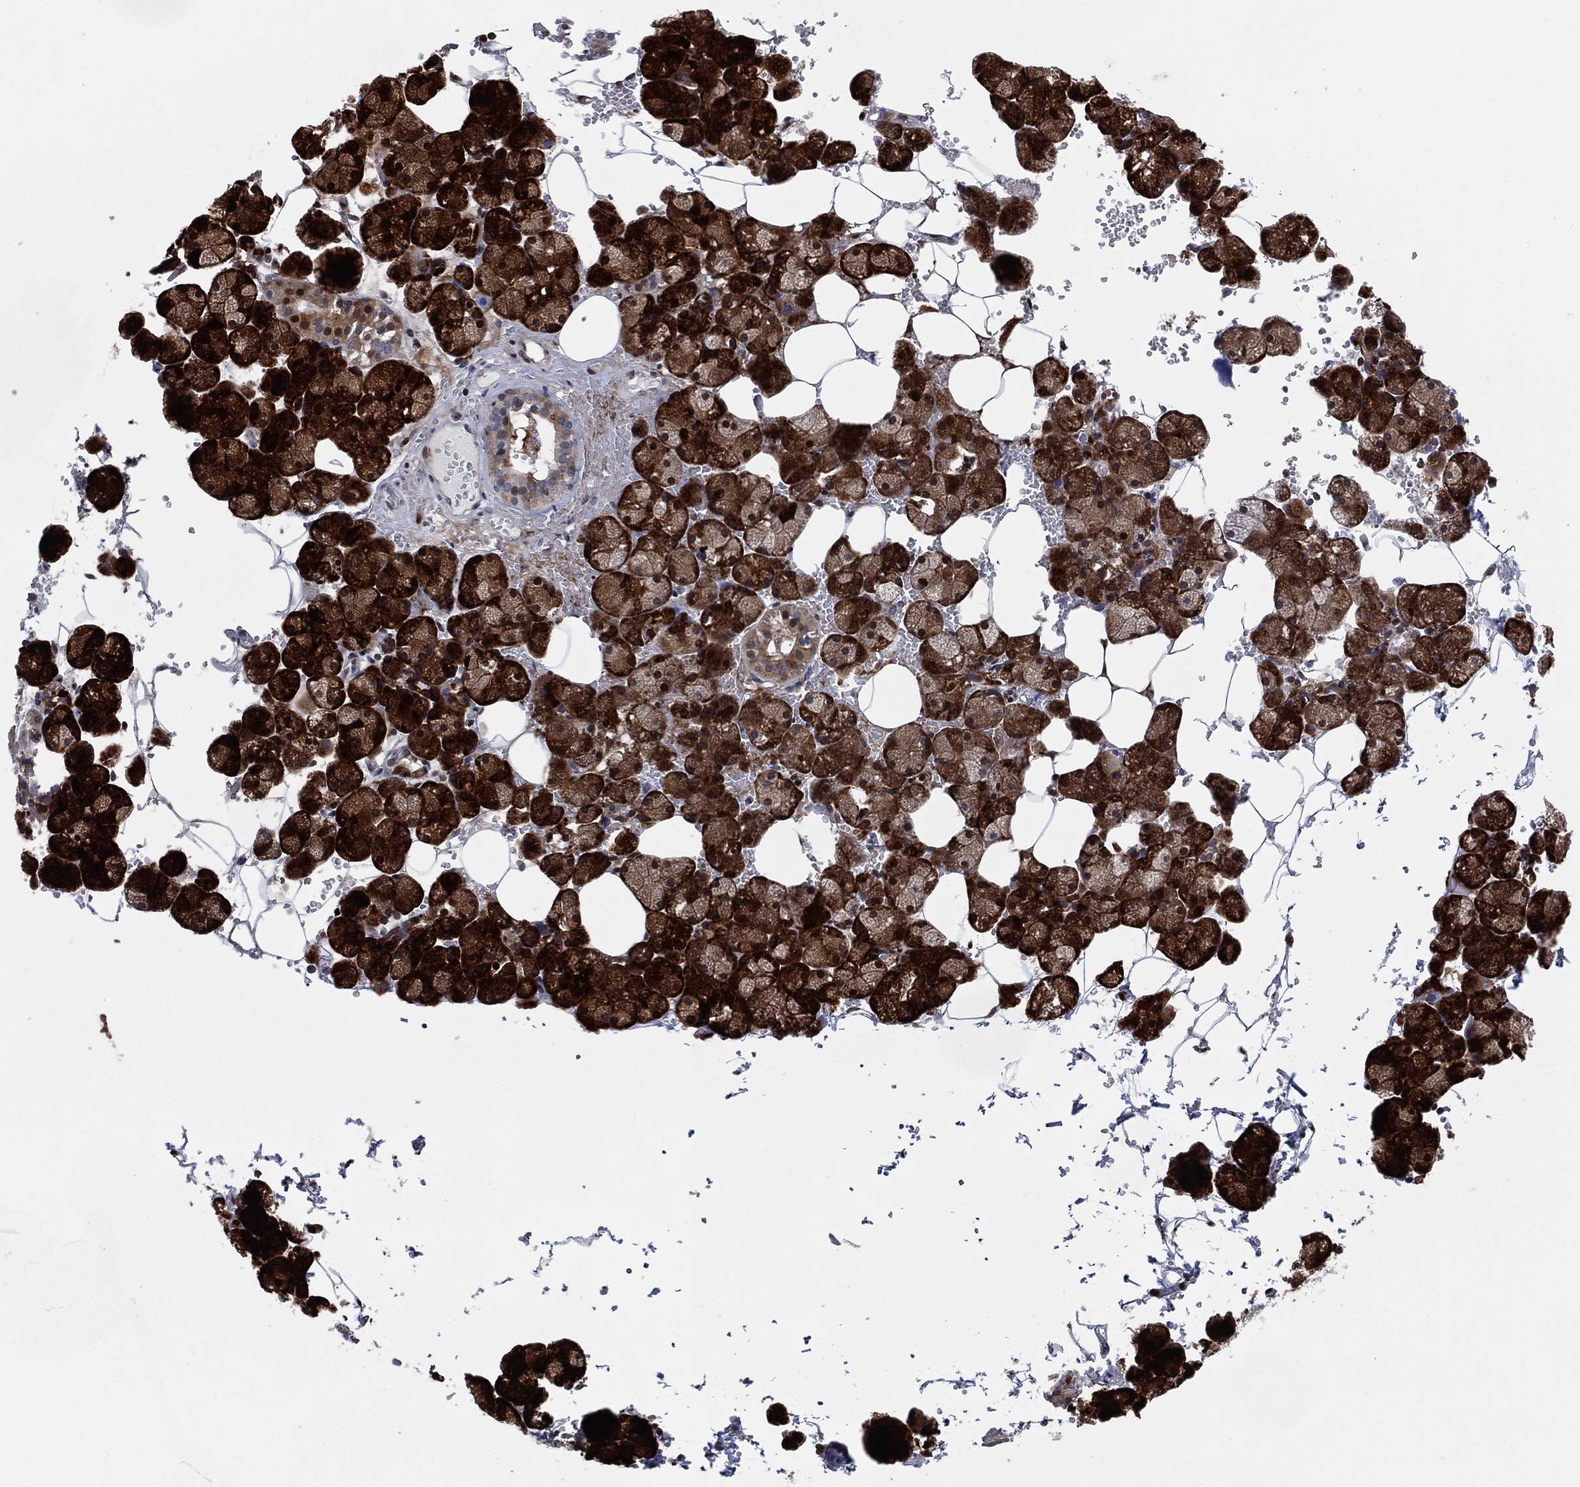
{"staining": {"intensity": "strong", "quantity": "25%-75%", "location": "cytoplasmic/membranous"}, "tissue": "salivary gland", "cell_type": "Glandular cells", "image_type": "normal", "snomed": [{"axis": "morphology", "description": "Normal tissue, NOS"}, {"axis": "topography", "description": "Salivary gland"}], "caption": "Salivary gland stained with DAB (3,3'-diaminobenzidine) immunohistochemistry (IHC) reveals high levels of strong cytoplasmic/membranous expression in approximately 25%-75% of glandular cells. (IHC, brightfield microscopy, high magnification).", "gene": "FAM104A", "patient": {"sex": "male", "age": 38}}